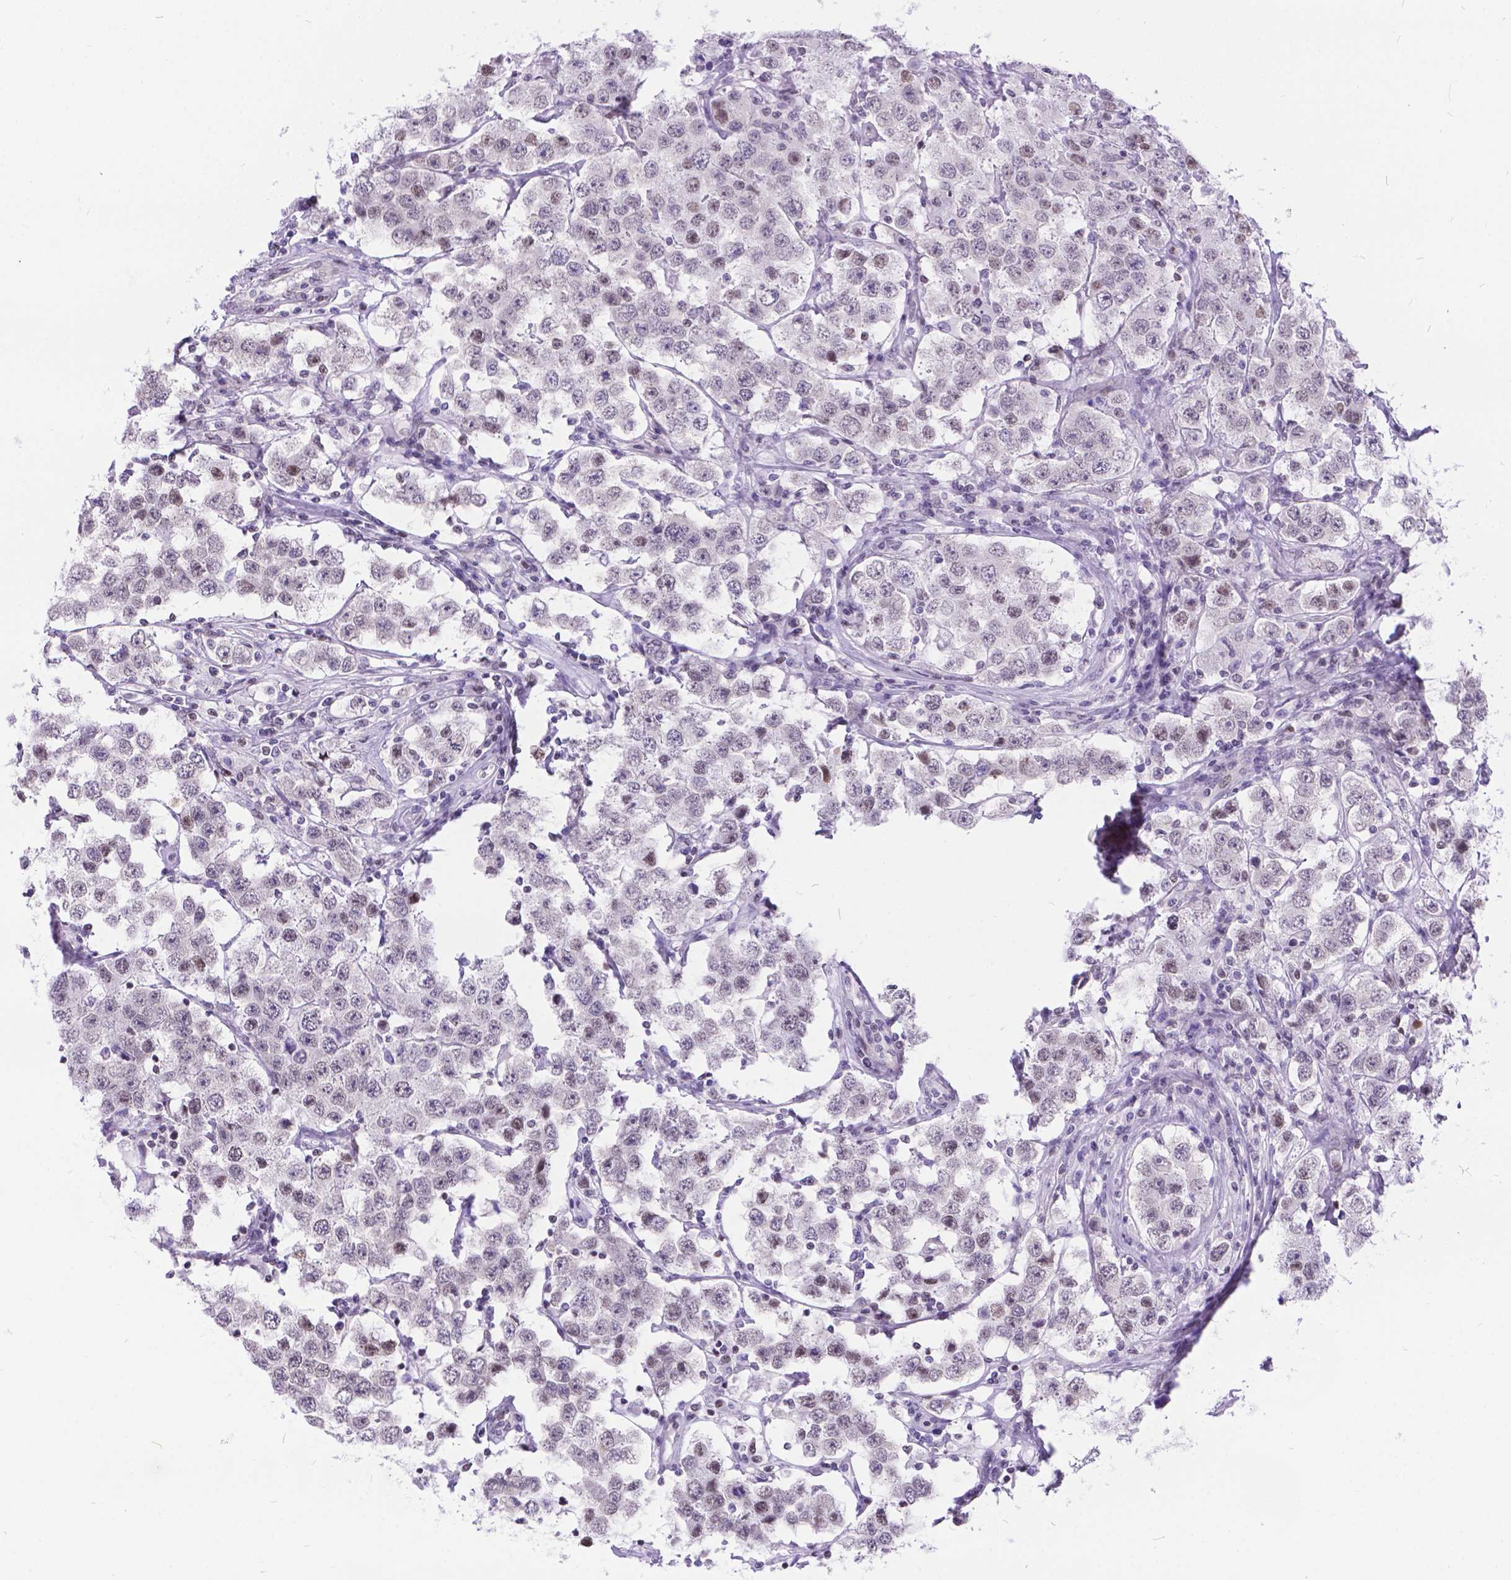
{"staining": {"intensity": "weak", "quantity": "25%-75%", "location": "nuclear"}, "tissue": "testis cancer", "cell_type": "Tumor cells", "image_type": "cancer", "snomed": [{"axis": "morphology", "description": "Seminoma, NOS"}, {"axis": "topography", "description": "Testis"}], "caption": "A photomicrograph of human seminoma (testis) stained for a protein shows weak nuclear brown staining in tumor cells.", "gene": "FAM124B", "patient": {"sex": "male", "age": 52}}